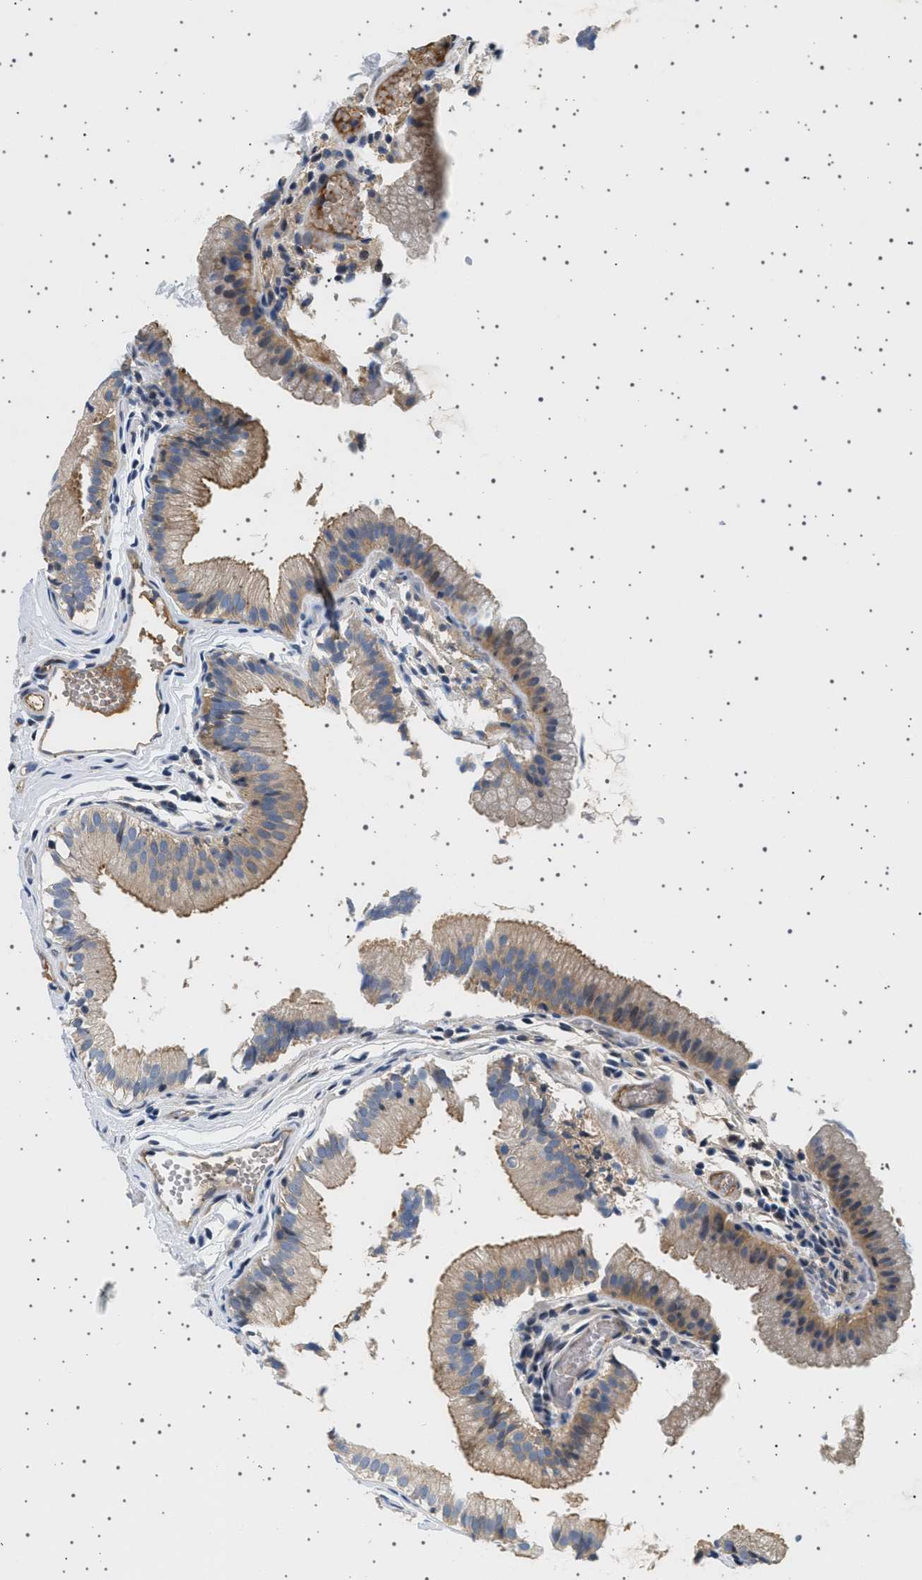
{"staining": {"intensity": "moderate", "quantity": ">75%", "location": "cytoplasmic/membranous"}, "tissue": "gallbladder", "cell_type": "Glandular cells", "image_type": "normal", "snomed": [{"axis": "morphology", "description": "Normal tissue, NOS"}, {"axis": "topography", "description": "Gallbladder"}], "caption": "Immunohistochemical staining of normal gallbladder shows moderate cytoplasmic/membranous protein staining in about >75% of glandular cells. The staining was performed using DAB (3,3'-diaminobenzidine) to visualize the protein expression in brown, while the nuclei were stained in blue with hematoxylin (Magnification: 20x).", "gene": "PLPP6", "patient": {"sex": "female", "age": 26}}